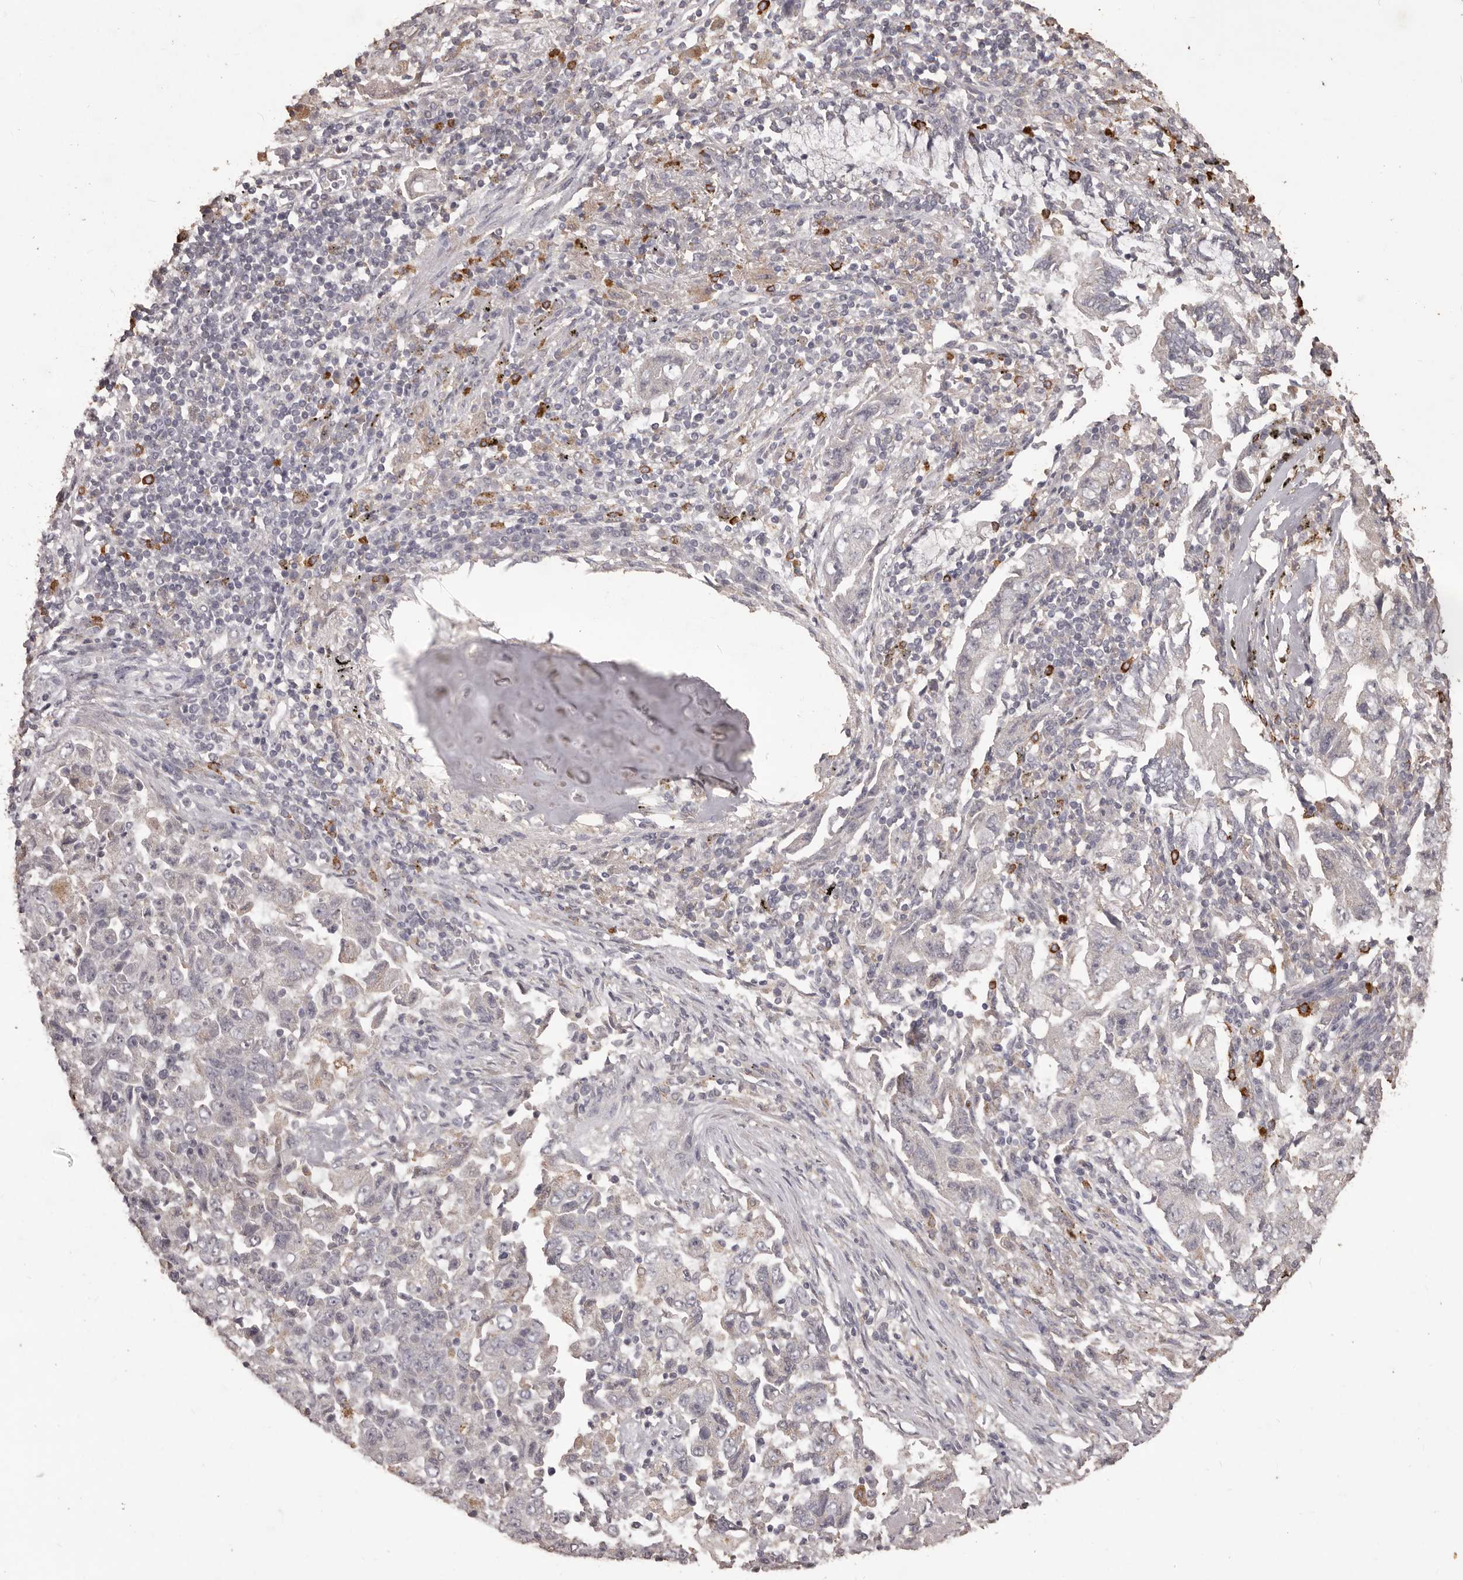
{"staining": {"intensity": "negative", "quantity": "none", "location": "none"}, "tissue": "lung cancer", "cell_type": "Tumor cells", "image_type": "cancer", "snomed": [{"axis": "morphology", "description": "Adenocarcinoma, NOS"}, {"axis": "topography", "description": "Lung"}], "caption": "Lung cancer (adenocarcinoma) stained for a protein using IHC reveals no positivity tumor cells.", "gene": "PRSS27", "patient": {"sex": "female", "age": 51}}